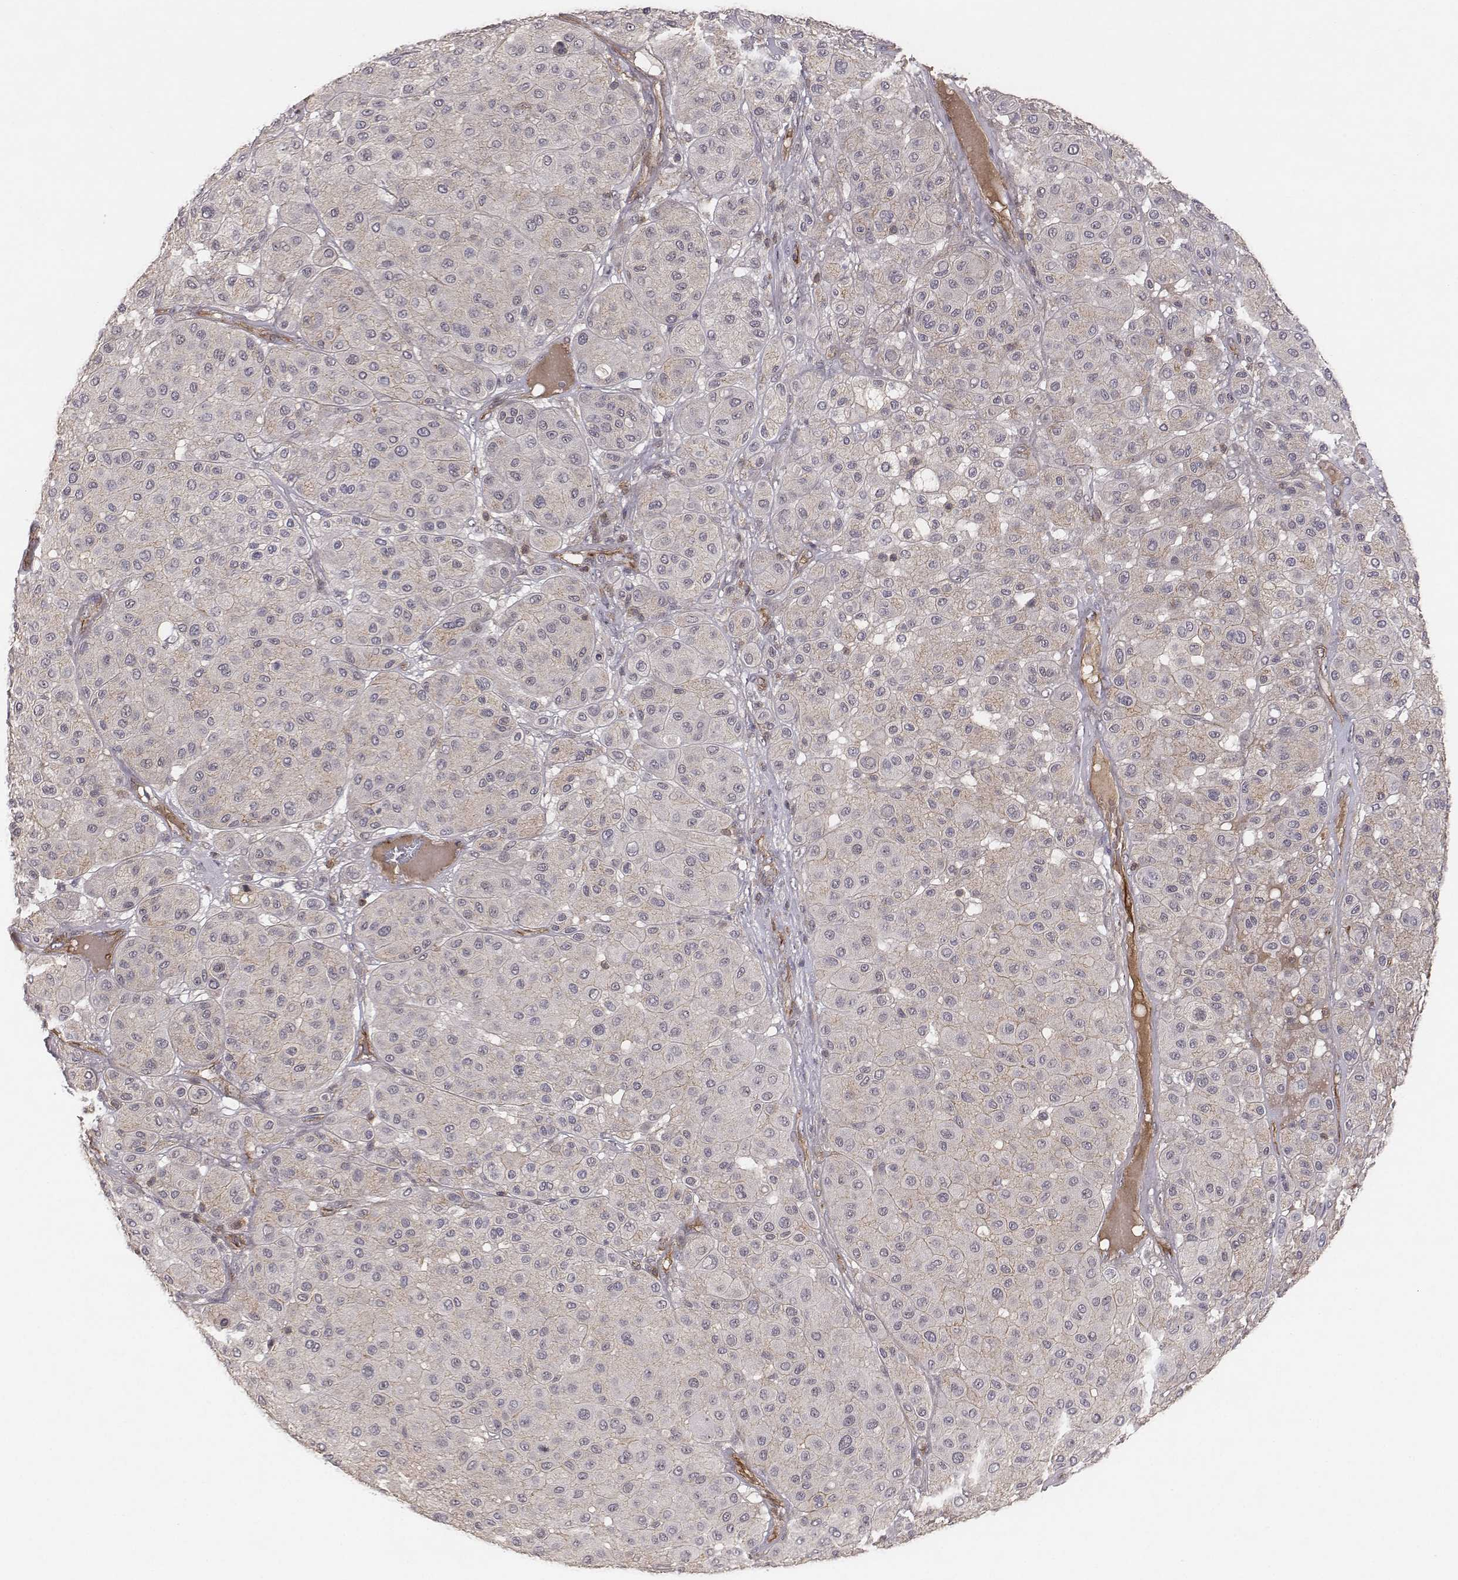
{"staining": {"intensity": "weak", "quantity": "<25%", "location": "cytoplasmic/membranous"}, "tissue": "melanoma", "cell_type": "Tumor cells", "image_type": "cancer", "snomed": [{"axis": "morphology", "description": "Malignant melanoma, Metastatic site"}, {"axis": "topography", "description": "Smooth muscle"}], "caption": "High power microscopy histopathology image of an immunohistochemistry photomicrograph of malignant melanoma (metastatic site), revealing no significant expression in tumor cells.", "gene": "PTPRG", "patient": {"sex": "male", "age": 41}}